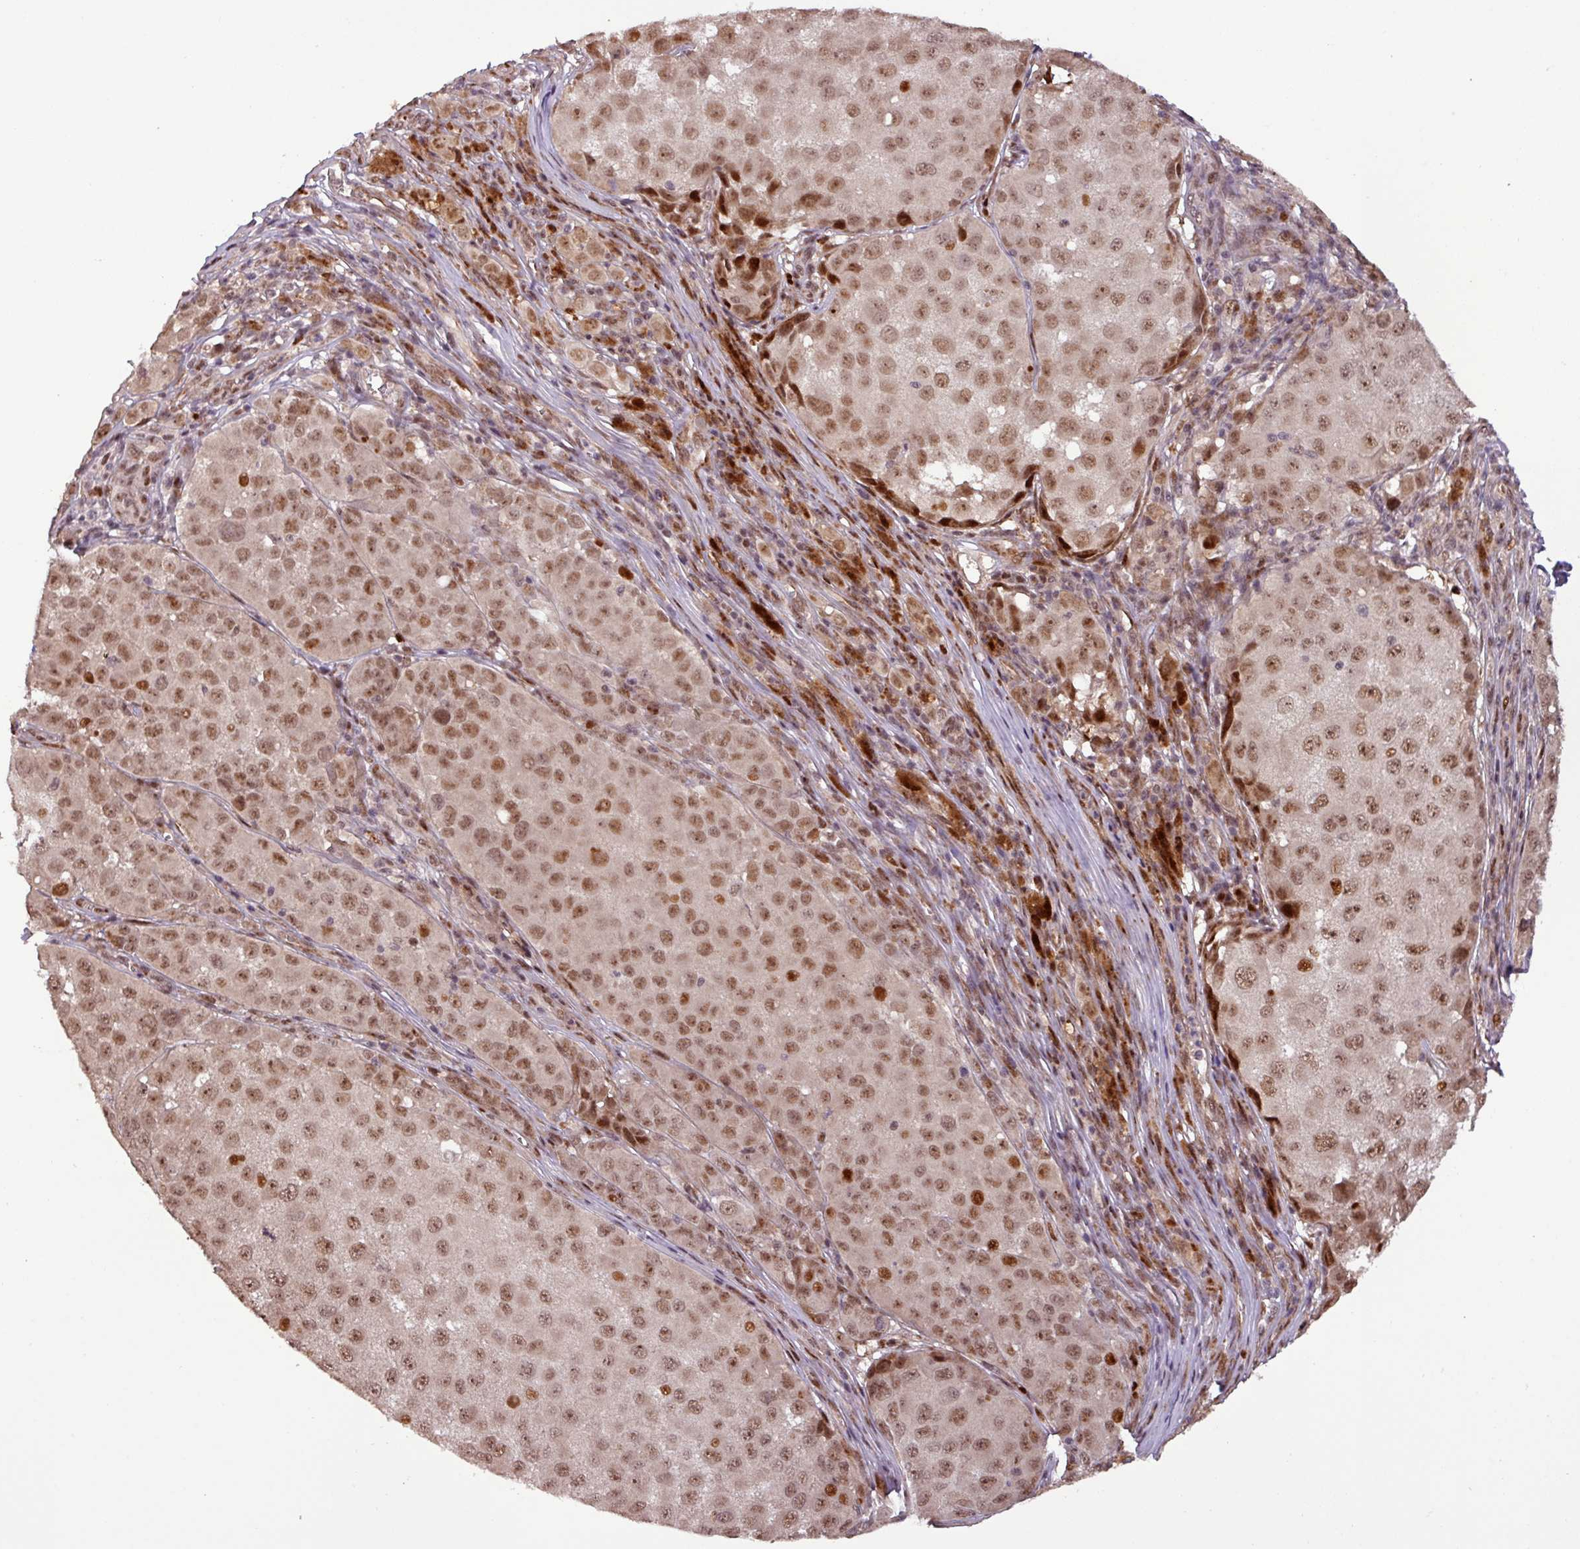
{"staining": {"intensity": "moderate", "quantity": ">75%", "location": "nuclear"}, "tissue": "melanoma", "cell_type": "Tumor cells", "image_type": "cancer", "snomed": [{"axis": "morphology", "description": "Malignant melanoma, NOS"}, {"axis": "topography", "description": "Skin"}], "caption": "Malignant melanoma stained with a brown dye exhibits moderate nuclear positive positivity in approximately >75% of tumor cells.", "gene": "SLC22A24", "patient": {"sex": "male", "age": 64}}